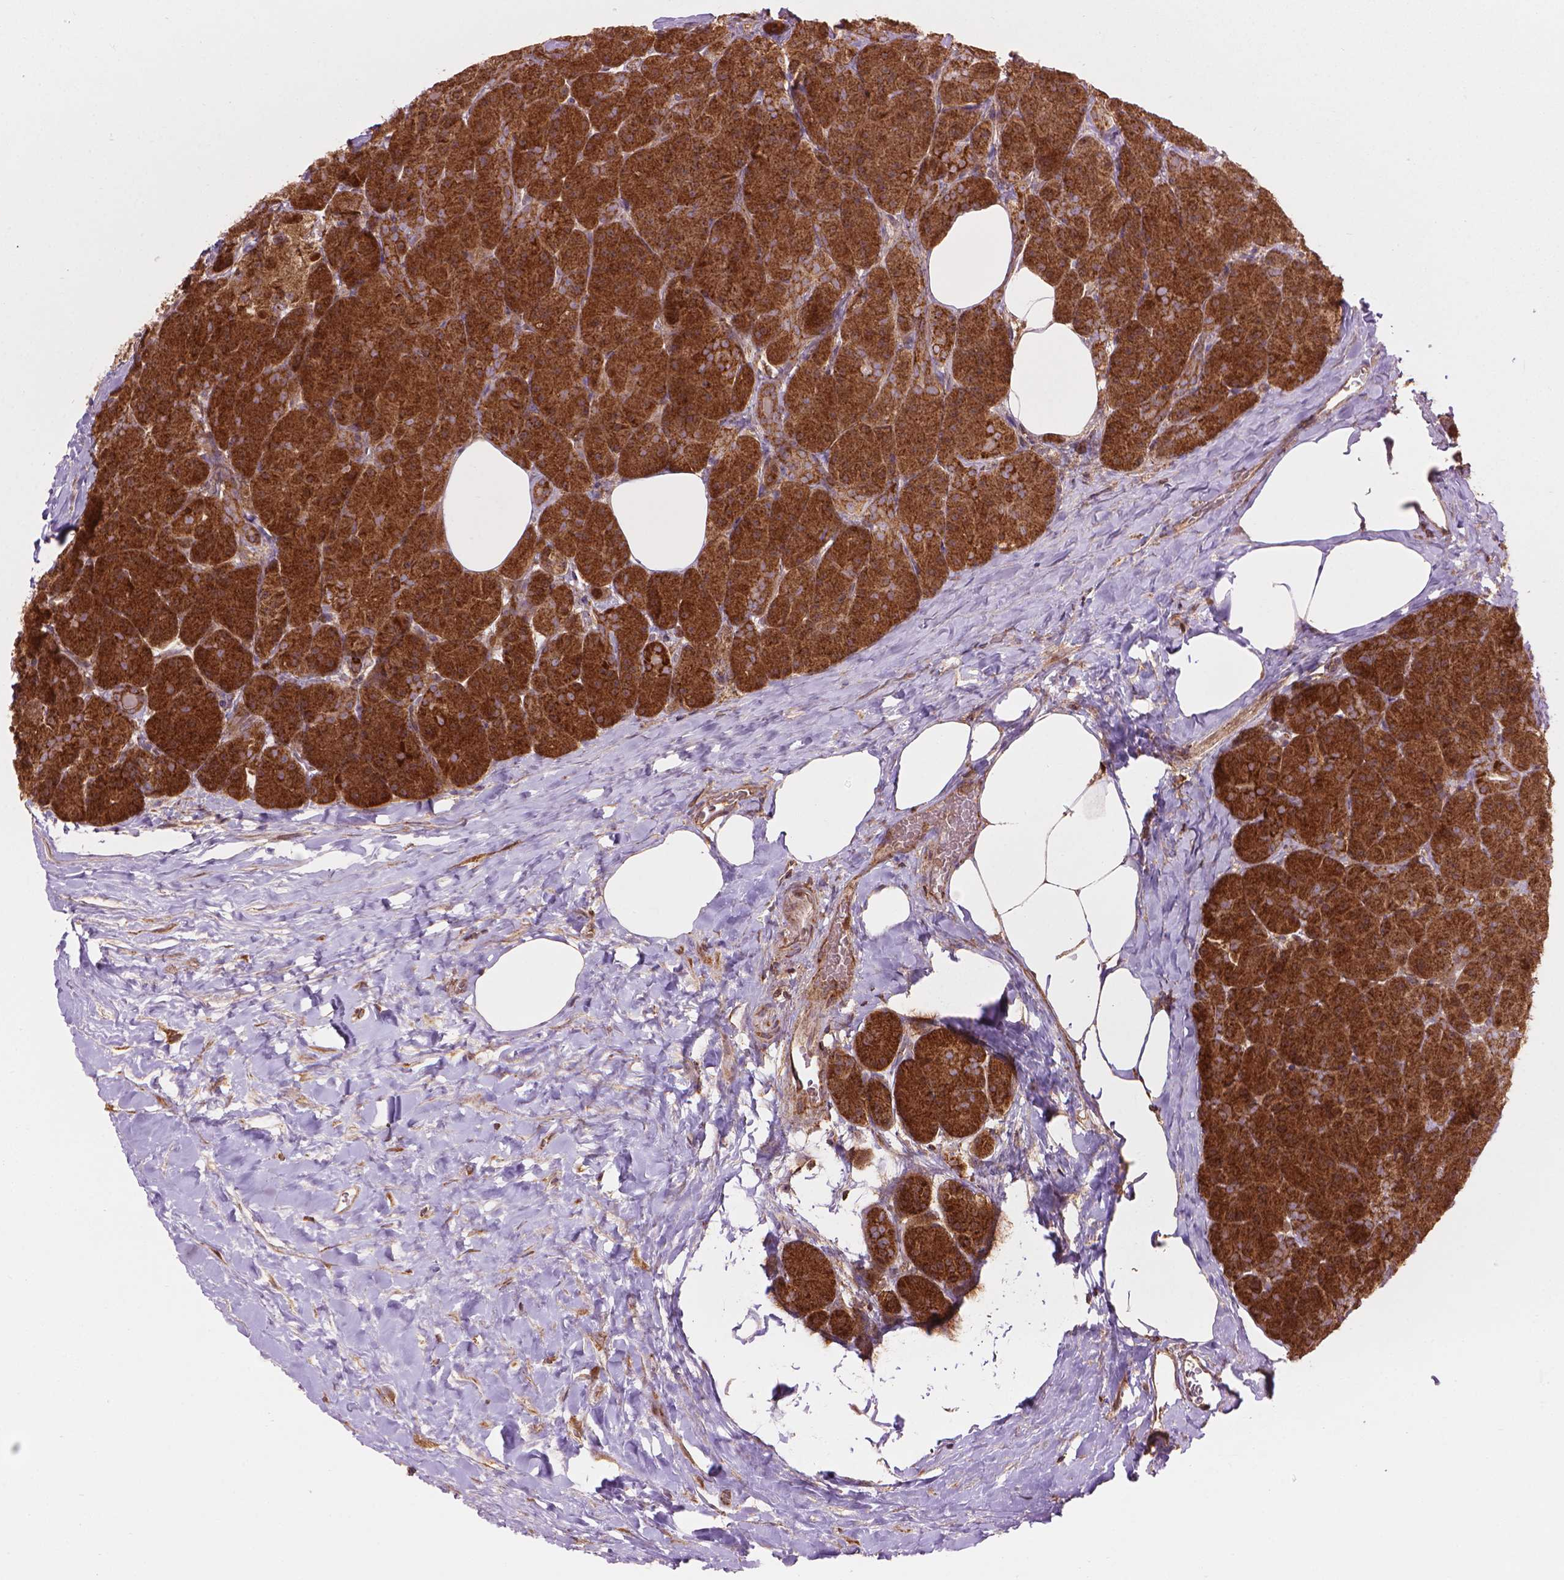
{"staining": {"intensity": "strong", "quantity": ">75%", "location": "cytoplasmic/membranous"}, "tissue": "pancreas", "cell_type": "Exocrine glandular cells", "image_type": "normal", "snomed": [{"axis": "morphology", "description": "Normal tissue, NOS"}, {"axis": "topography", "description": "Pancreas"}], "caption": "Protein analysis of benign pancreas shows strong cytoplasmic/membranous positivity in about >75% of exocrine glandular cells. (IHC, brightfield microscopy, high magnification).", "gene": "VARS2", "patient": {"sex": "male", "age": 57}}